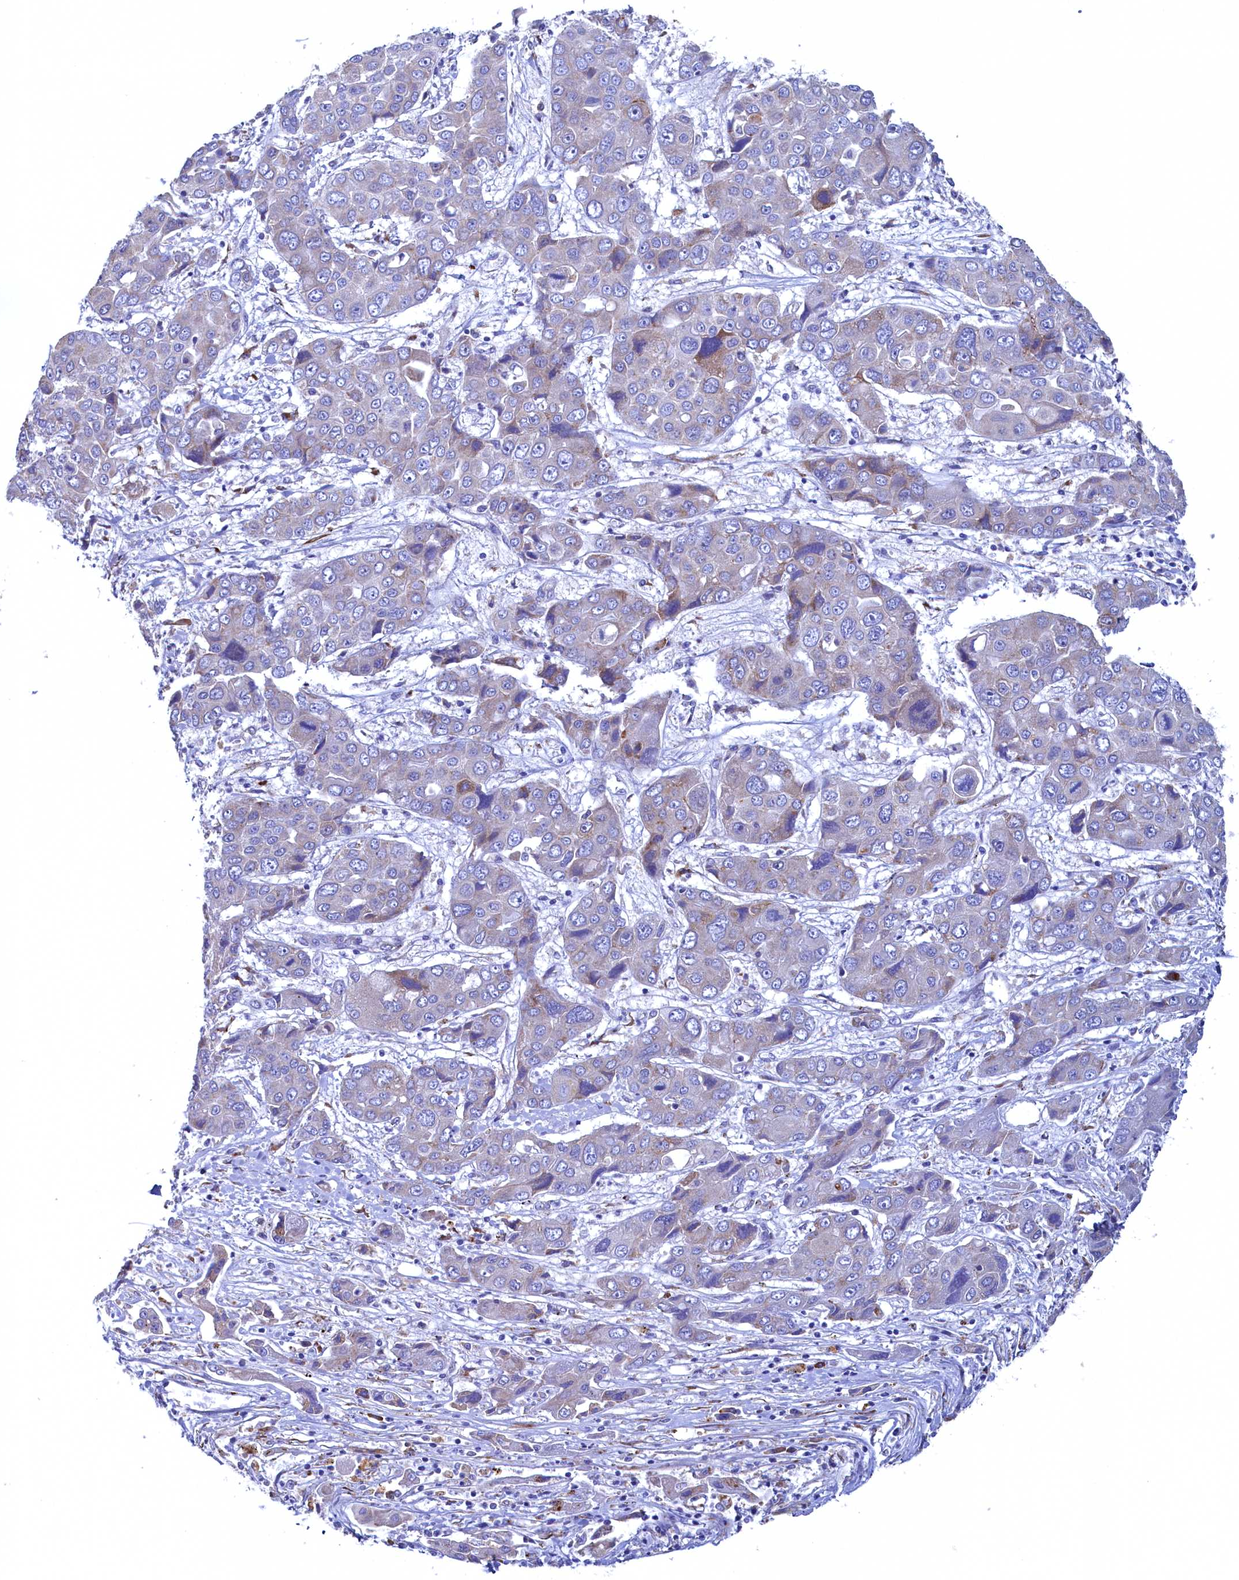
{"staining": {"intensity": "weak", "quantity": "<25%", "location": "cytoplasmic/membranous"}, "tissue": "liver cancer", "cell_type": "Tumor cells", "image_type": "cancer", "snomed": [{"axis": "morphology", "description": "Cholangiocarcinoma"}, {"axis": "topography", "description": "Liver"}], "caption": "A high-resolution histopathology image shows immunohistochemistry staining of liver cholangiocarcinoma, which demonstrates no significant positivity in tumor cells.", "gene": "CBLIF", "patient": {"sex": "male", "age": 67}}